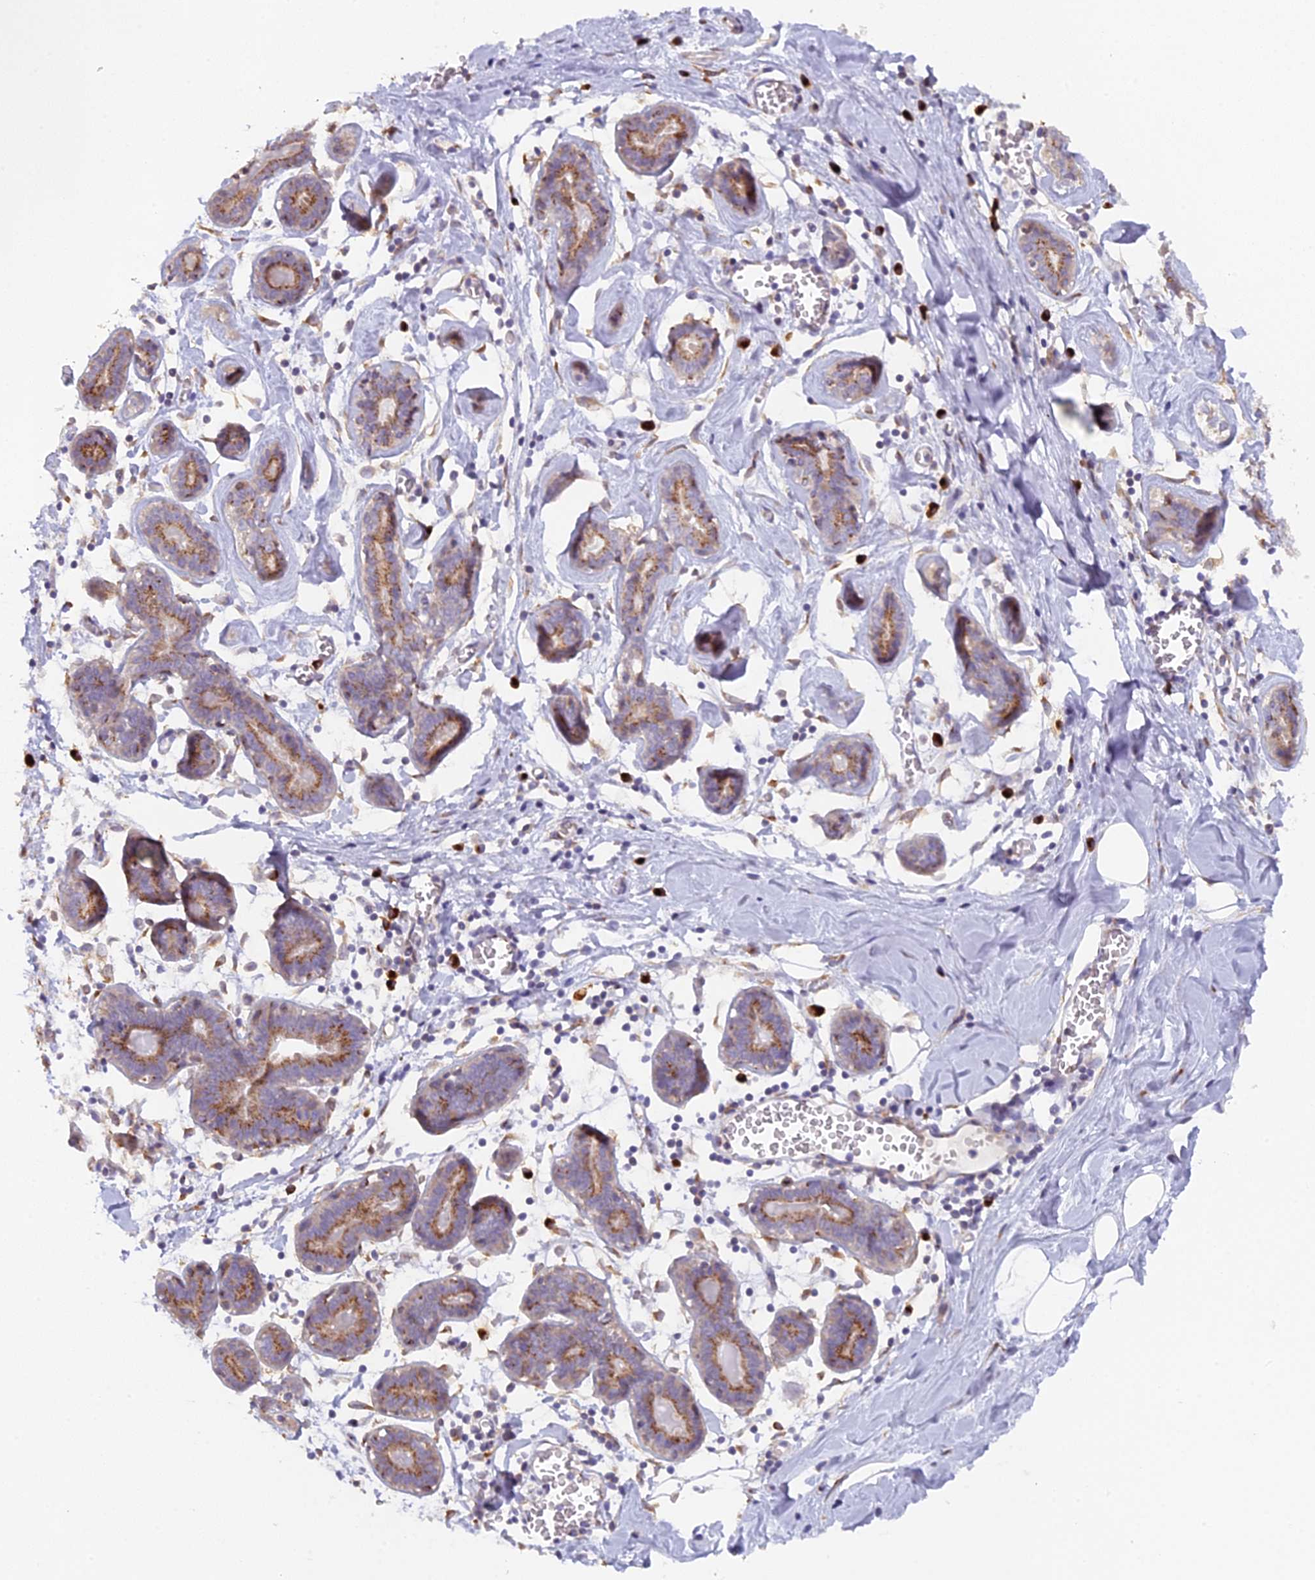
{"staining": {"intensity": "negative", "quantity": "none", "location": "none"}, "tissue": "breast", "cell_type": "Adipocytes", "image_type": "normal", "snomed": [{"axis": "morphology", "description": "Normal tissue, NOS"}, {"axis": "topography", "description": "Breast"}], "caption": "Immunohistochemistry (IHC) image of normal human breast stained for a protein (brown), which shows no staining in adipocytes.", "gene": "SNX17", "patient": {"sex": "female", "age": 27}}